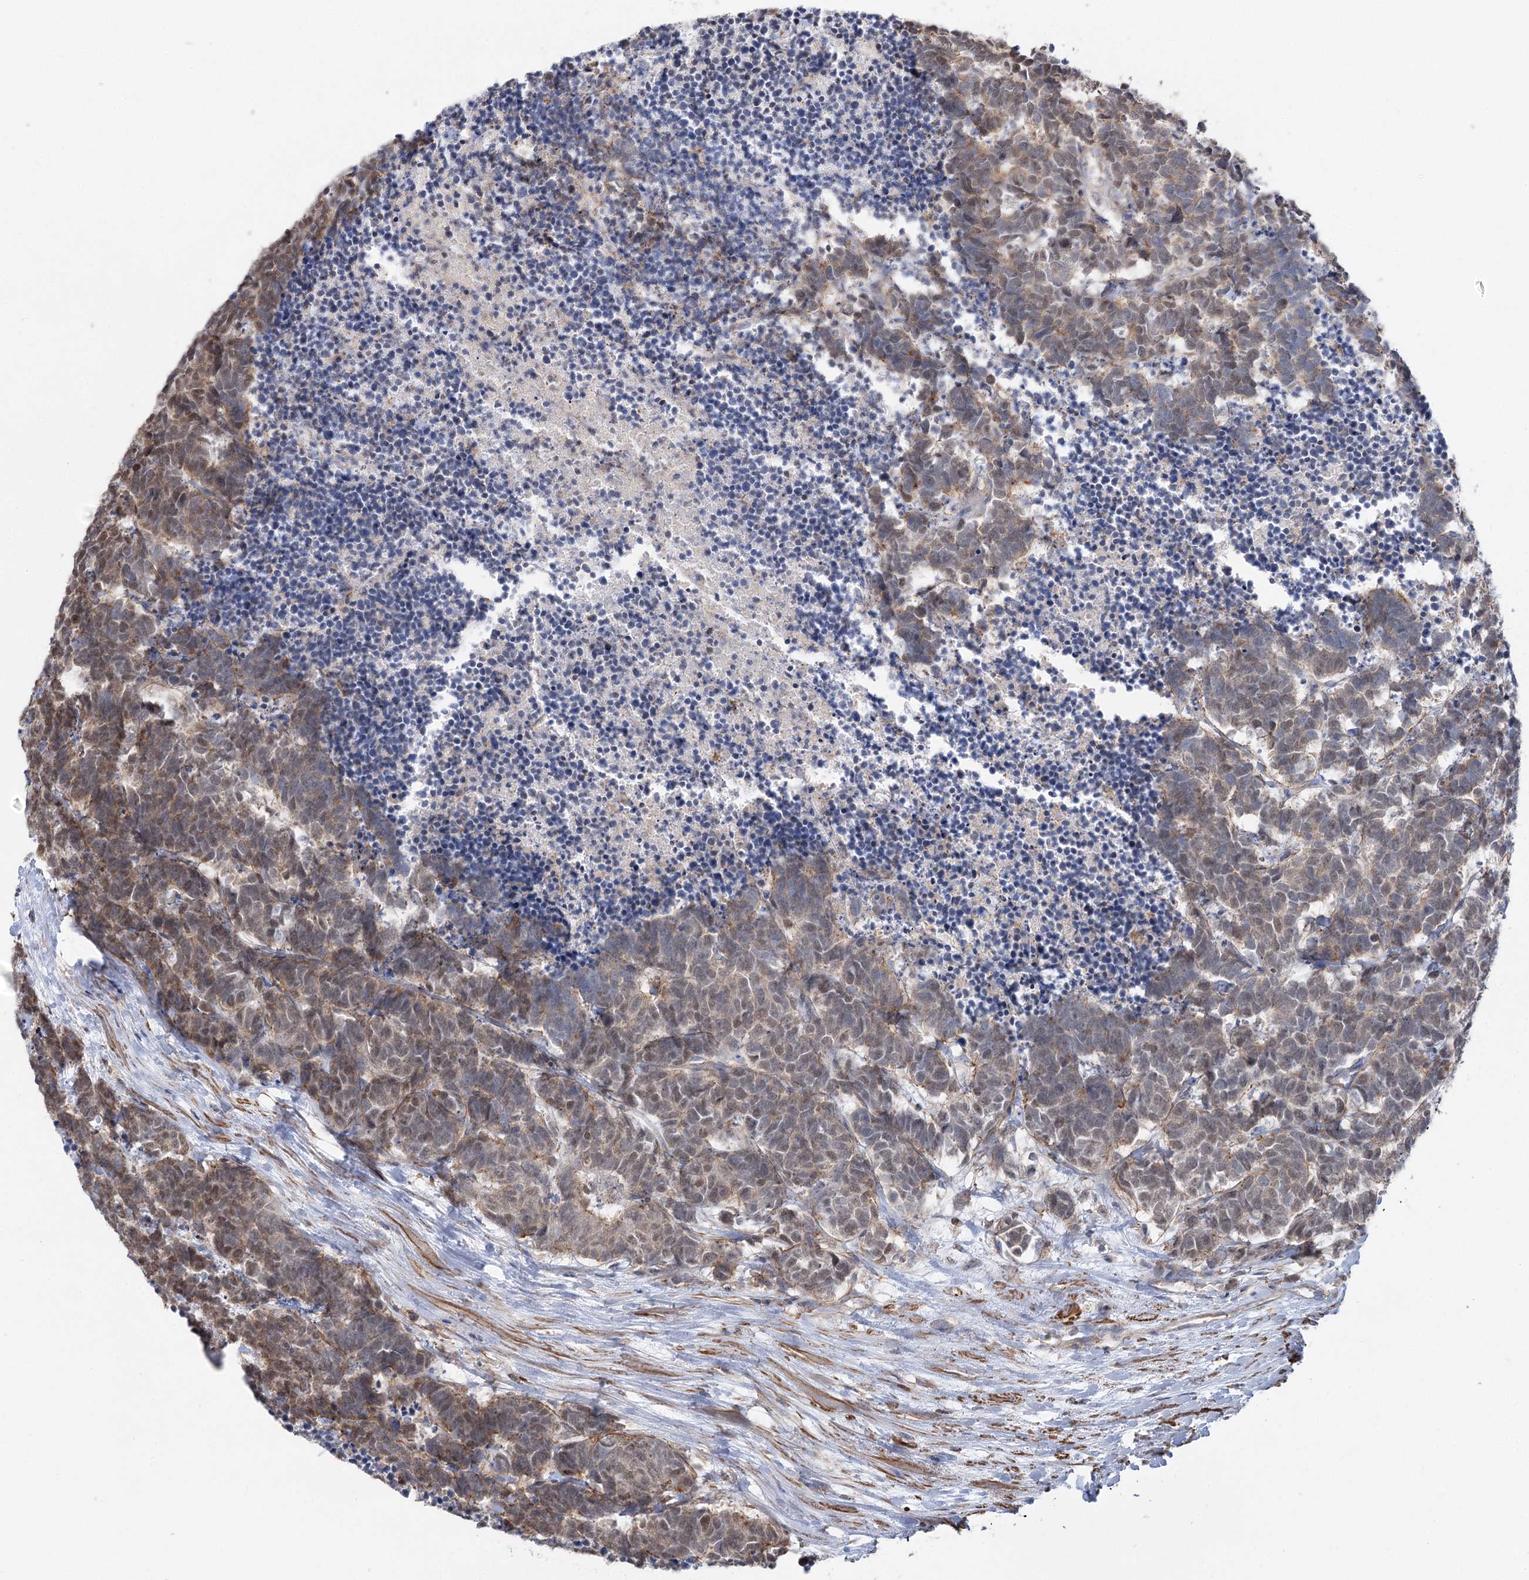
{"staining": {"intensity": "weak", "quantity": ">75%", "location": "cytoplasmic/membranous"}, "tissue": "carcinoid", "cell_type": "Tumor cells", "image_type": "cancer", "snomed": [{"axis": "morphology", "description": "Carcinoma, NOS"}, {"axis": "morphology", "description": "Carcinoid, malignant, NOS"}, {"axis": "topography", "description": "Urinary bladder"}], "caption": "Carcinoma stained with immunohistochemistry reveals weak cytoplasmic/membranous positivity in about >75% of tumor cells.", "gene": "LARP1B", "patient": {"sex": "male", "age": 57}}